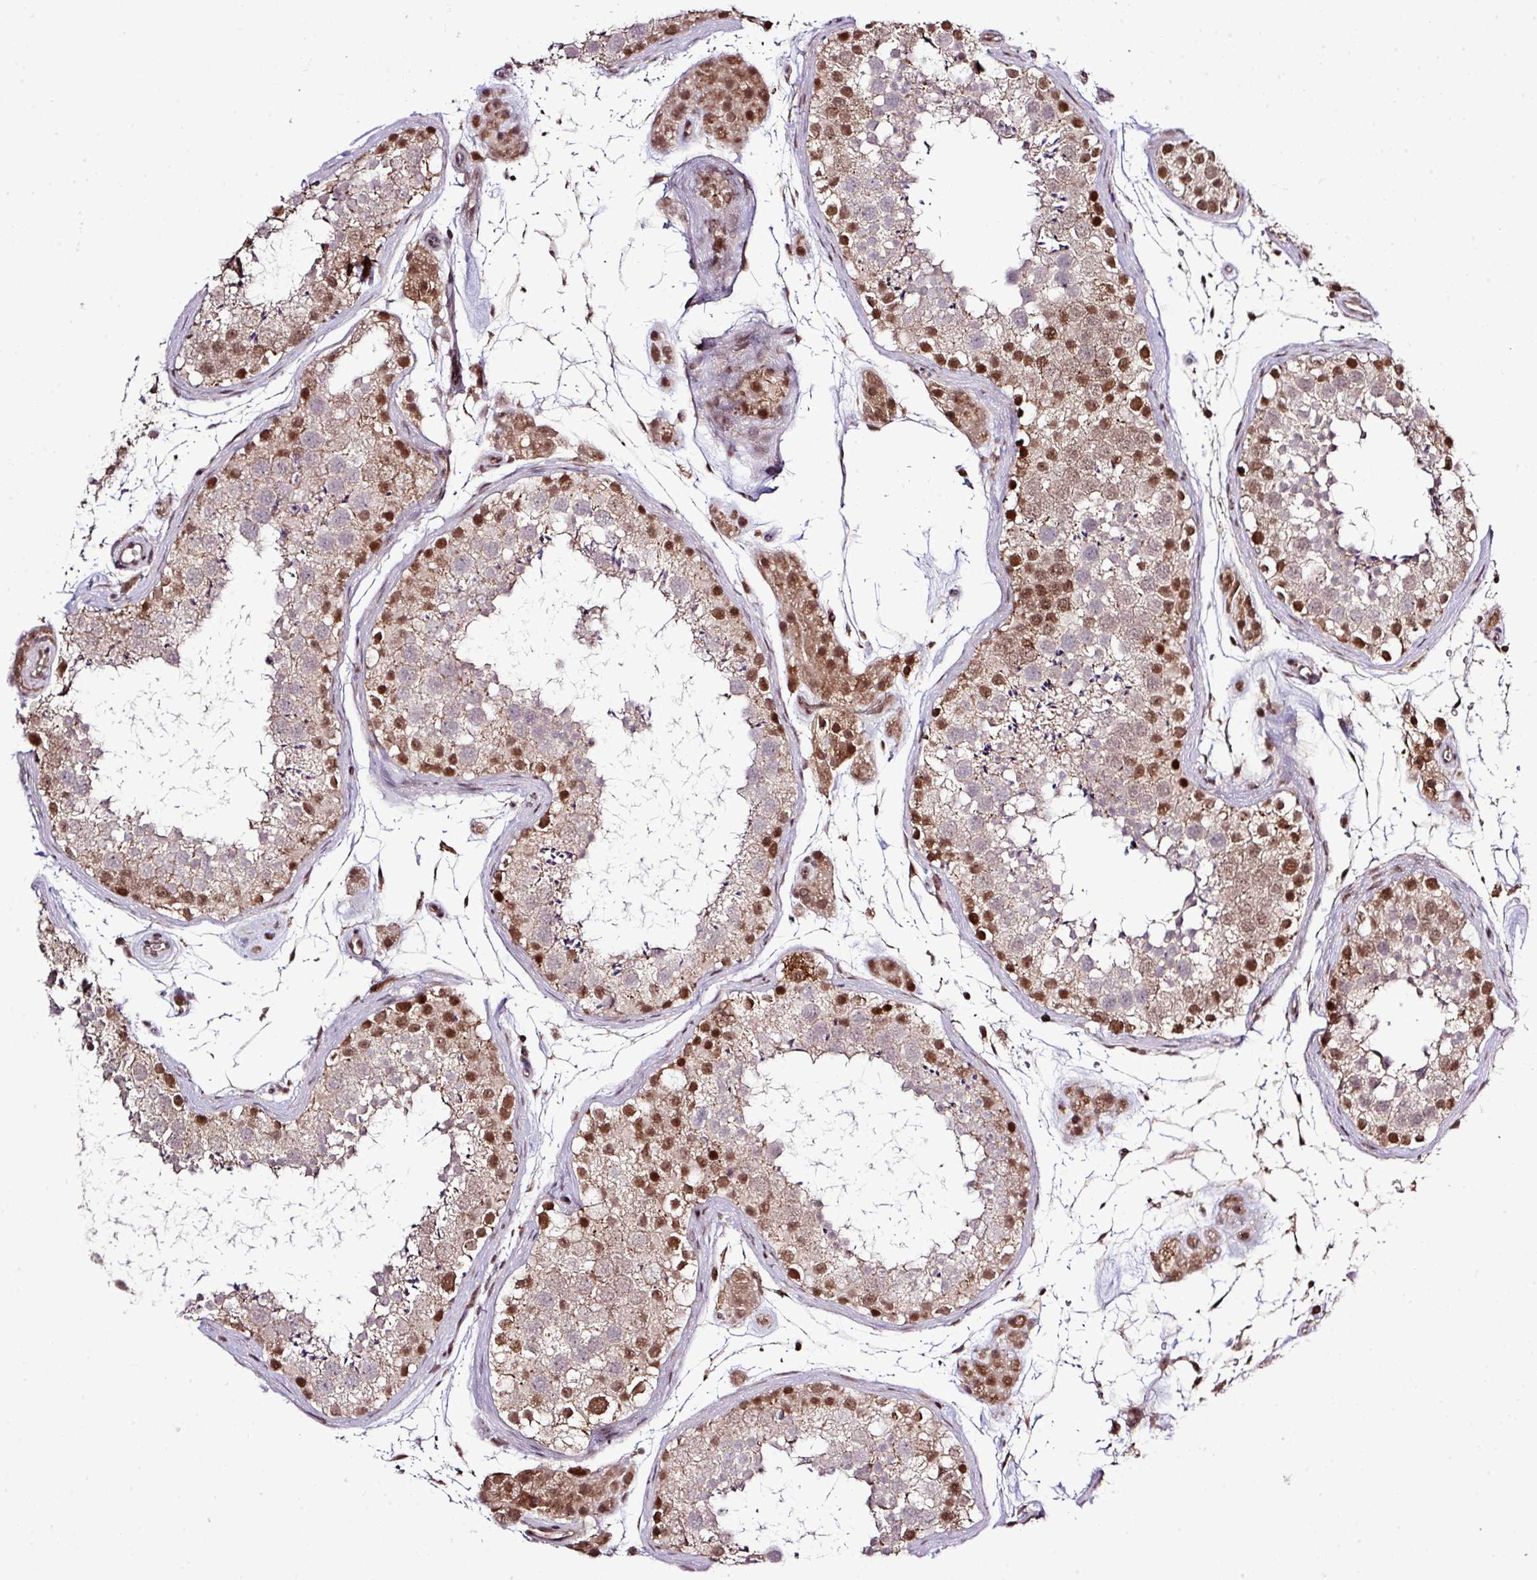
{"staining": {"intensity": "strong", "quantity": "<25%", "location": "cytoplasmic/membranous,nuclear"}, "tissue": "testis", "cell_type": "Cells in seminiferous ducts", "image_type": "normal", "snomed": [{"axis": "morphology", "description": "Normal tissue, NOS"}, {"axis": "topography", "description": "Testis"}], "caption": "Immunohistochemical staining of benign human testis demonstrates <25% levels of strong cytoplasmic/membranous,nuclear protein expression in about <25% of cells in seminiferous ducts.", "gene": "SMCO4", "patient": {"sex": "male", "age": 41}}